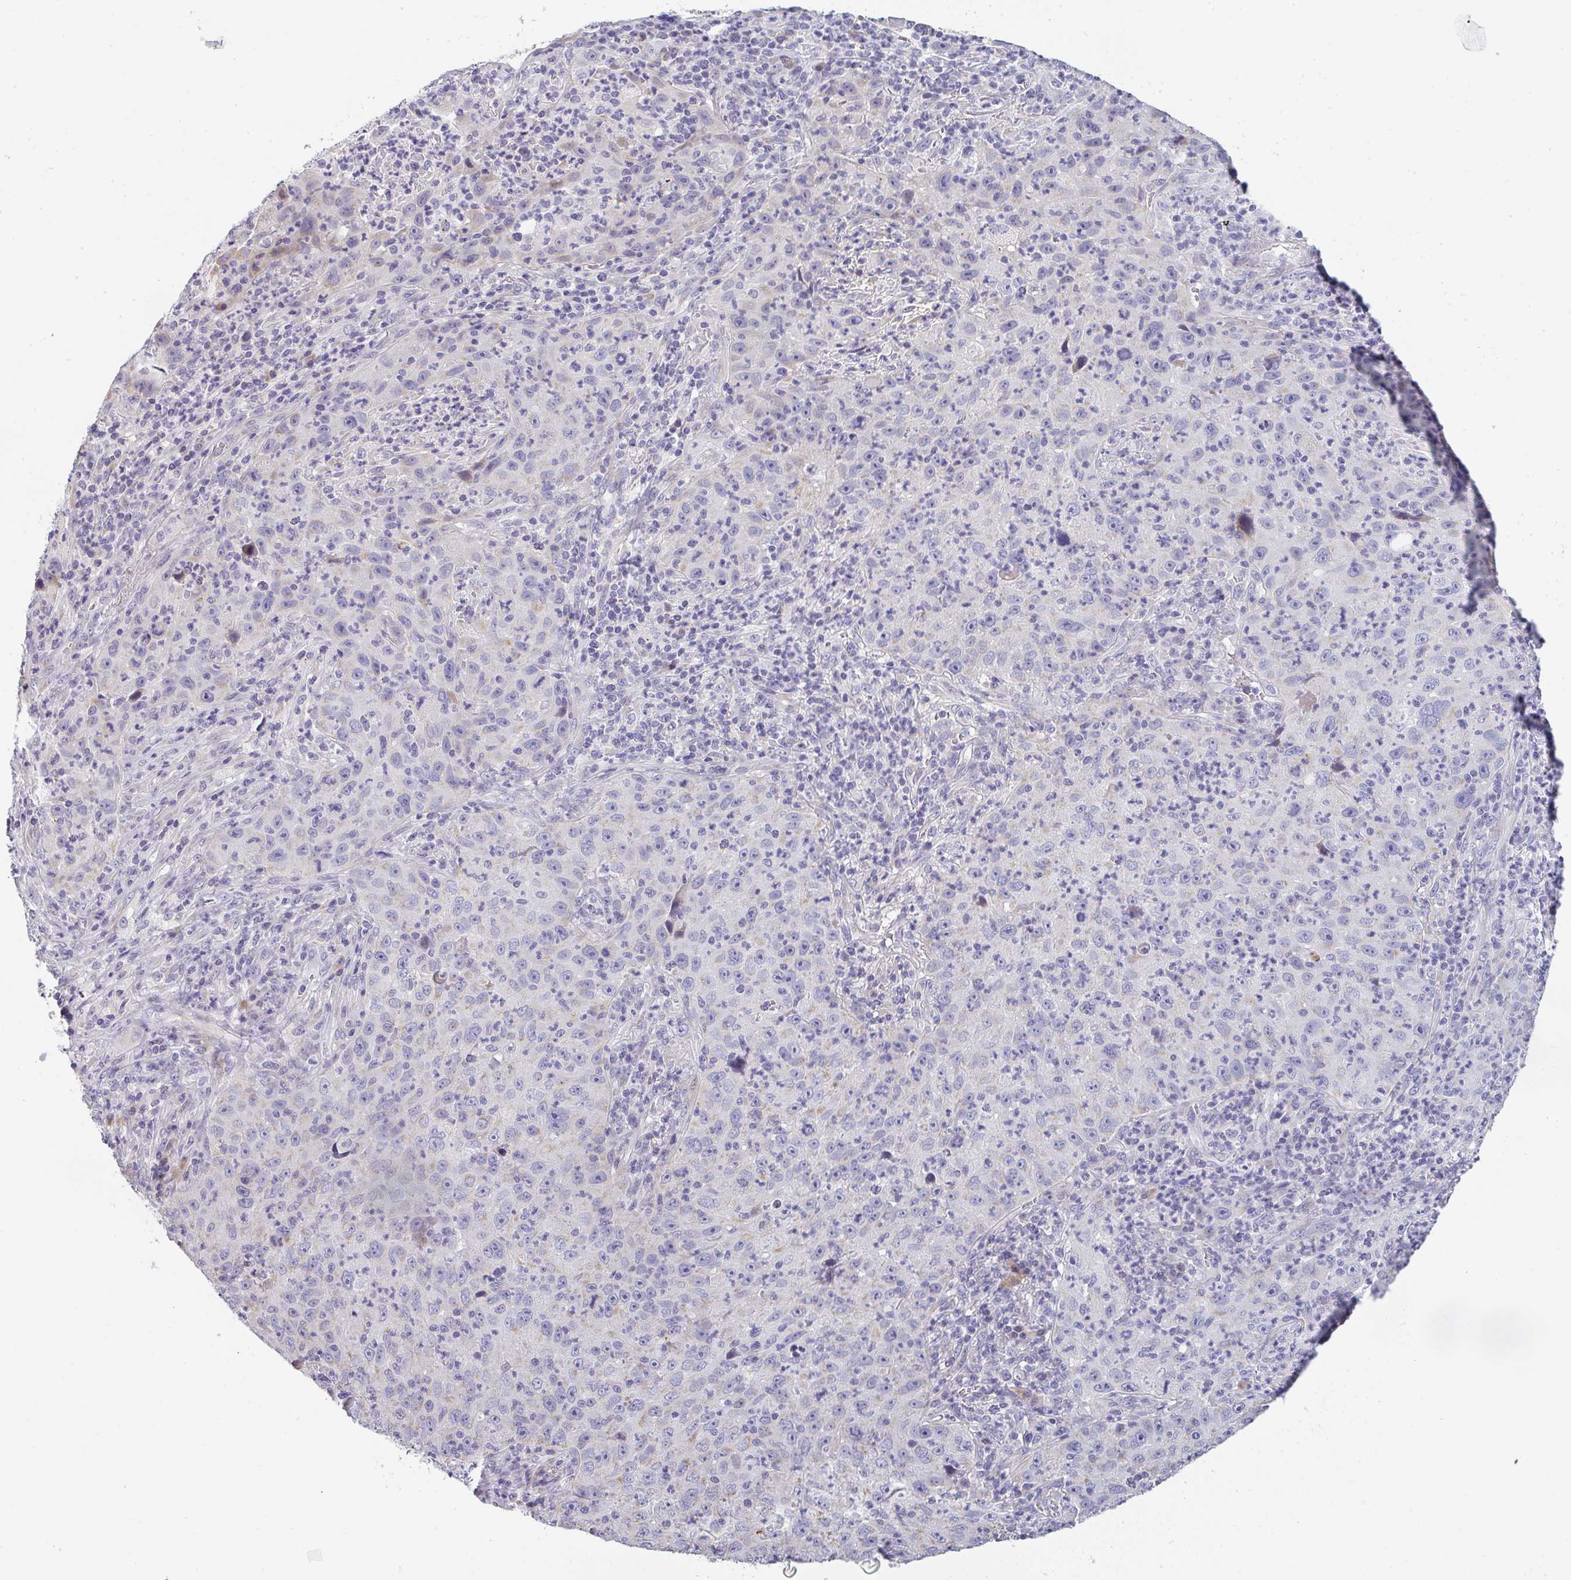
{"staining": {"intensity": "moderate", "quantity": "<25%", "location": "cytoplasmic/membranous"}, "tissue": "lung cancer", "cell_type": "Tumor cells", "image_type": "cancer", "snomed": [{"axis": "morphology", "description": "Squamous cell carcinoma, NOS"}, {"axis": "topography", "description": "Lung"}], "caption": "Protein expression analysis of human lung cancer reveals moderate cytoplasmic/membranous expression in about <25% of tumor cells.", "gene": "CACNA1S", "patient": {"sex": "male", "age": 71}}